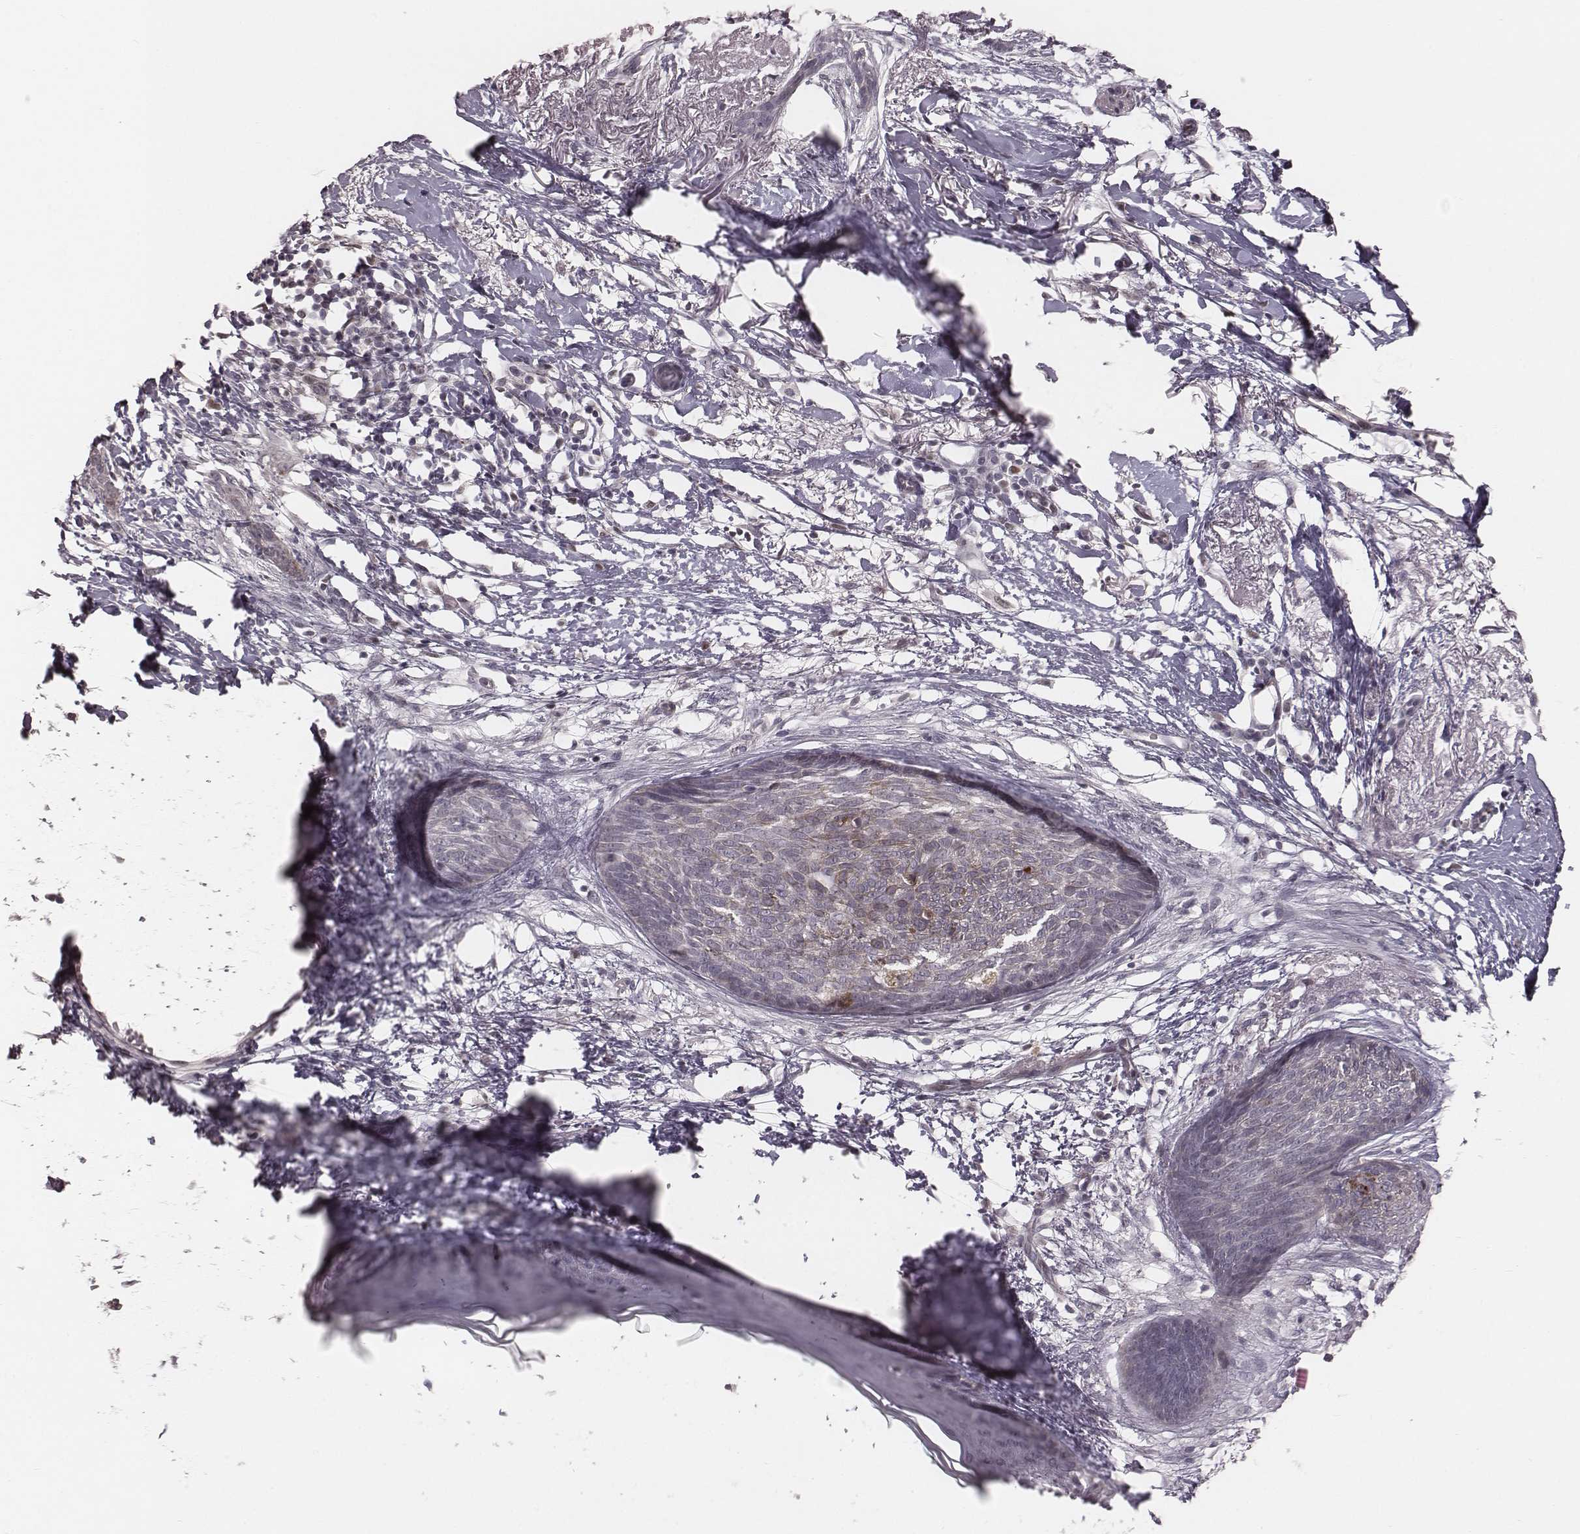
{"staining": {"intensity": "weak", "quantity": "<25%", "location": "cytoplasmic/membranous"}, "tissue": "skin cancer", "cell_type": "Tumor cells", "image_type": "cancer", "snomed": [{"axis": "morphology", "description": "Normal tissue, NOS"}, {"axis": "morphology", "description": "Basal cell carcinoma"}, {"axis": "topography", "description": "Skin"}], "caption": "This is a image of immunohistochemistry staining of skin cancer, which shows no positivity in tumor cells.", "gene": "IQCG", "patient": {"sex": "male", "age": 84}}